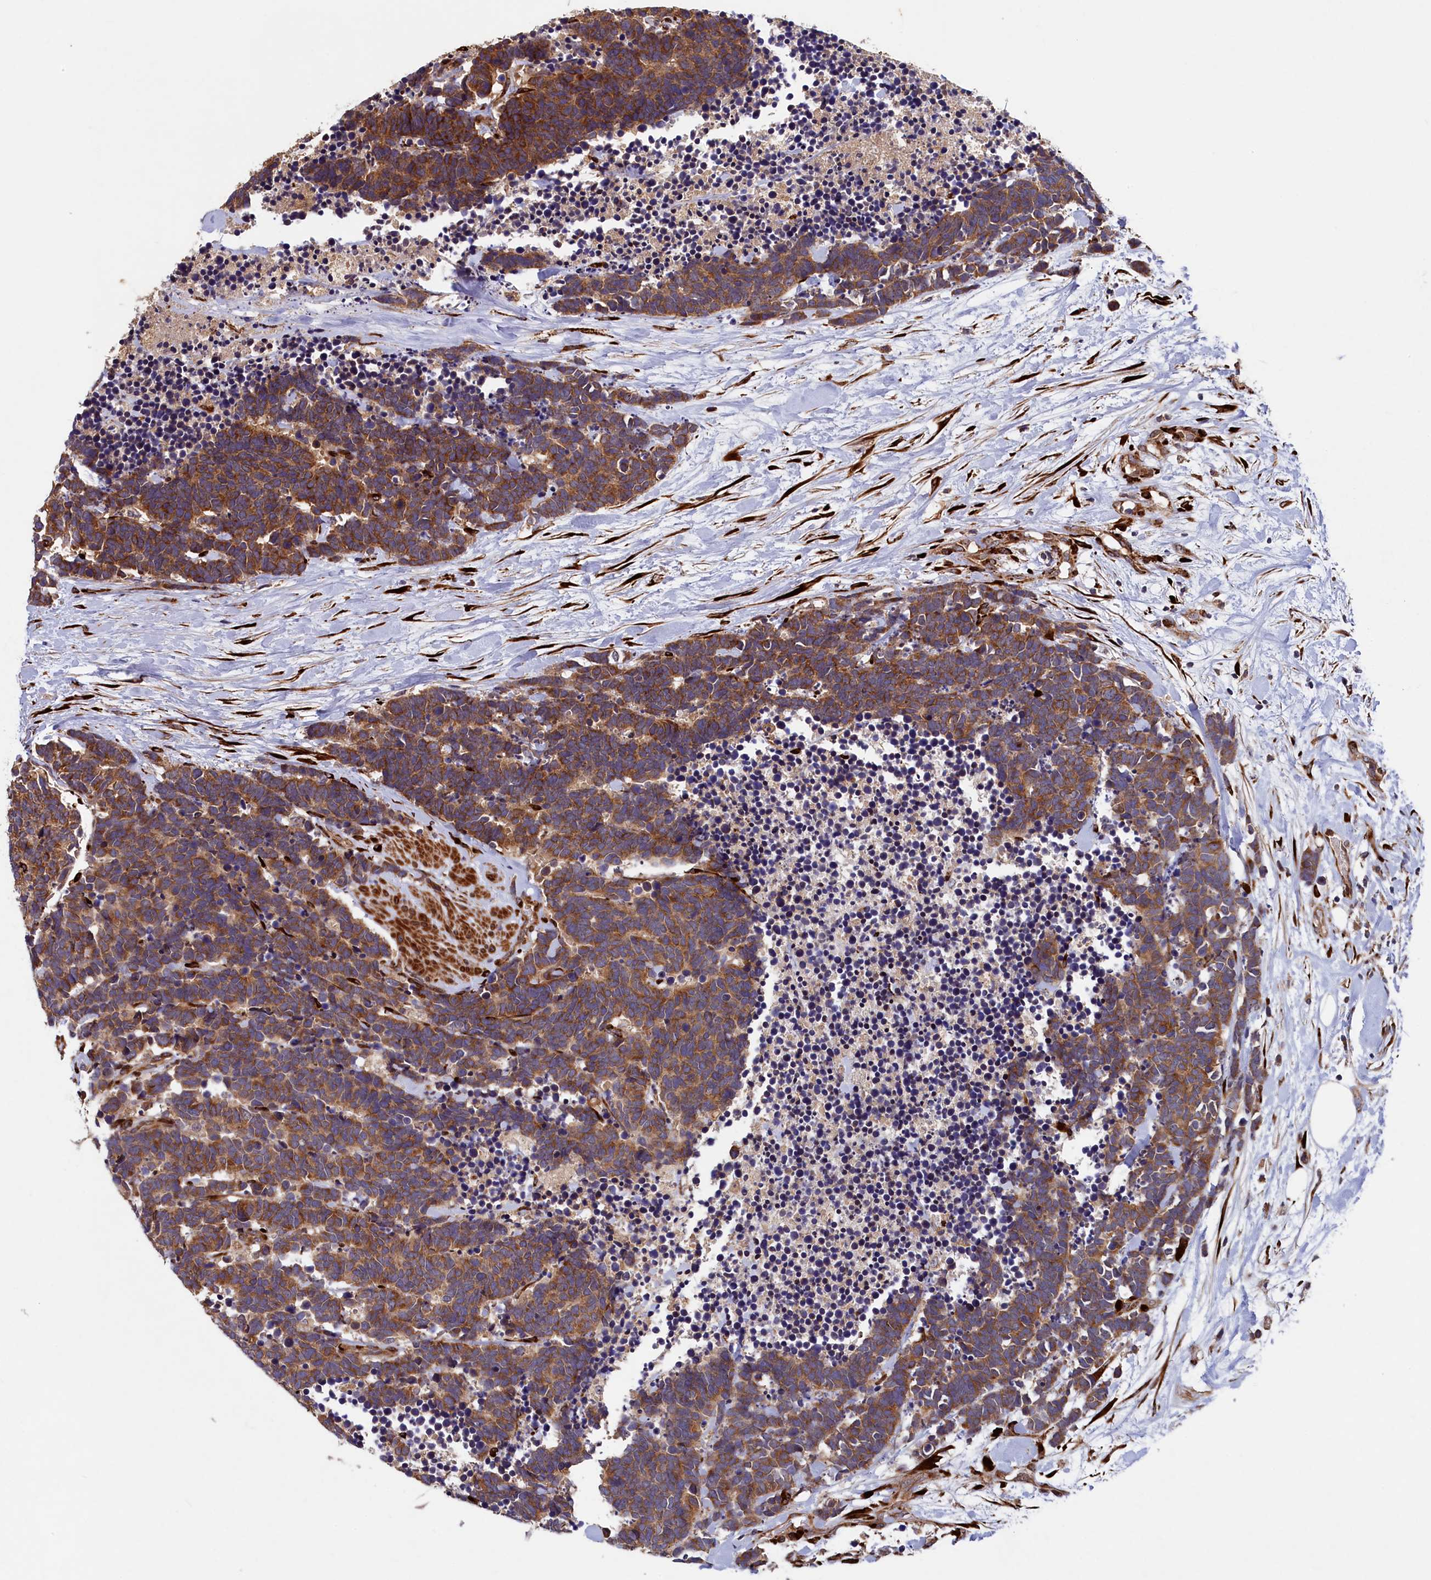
{"staining": {"intensity": "moderate", "quantity": ">75%", "location": "cytoplasmic/membranous"}, "tissue": "carcinoid", "cell_type": "Tumor cells", "image_type": "cancer", "snomed": [{"axis": "morphology", "description": "Carcinoma, NOS"}, {"axis": "morphology", "description": "Carcinoid, malignant, NOS"}, {"axis": "topography", "description": "Urinary bladder"}], "caption": "About >75% of tumor cells in human malignant carcinoid reveal moderate cytoplasmic/membranous protein expression as visualized by brown immunohistochemical staining.", "gene": "ARRDC4", "patient": {"sex": "male", "age": 57}}